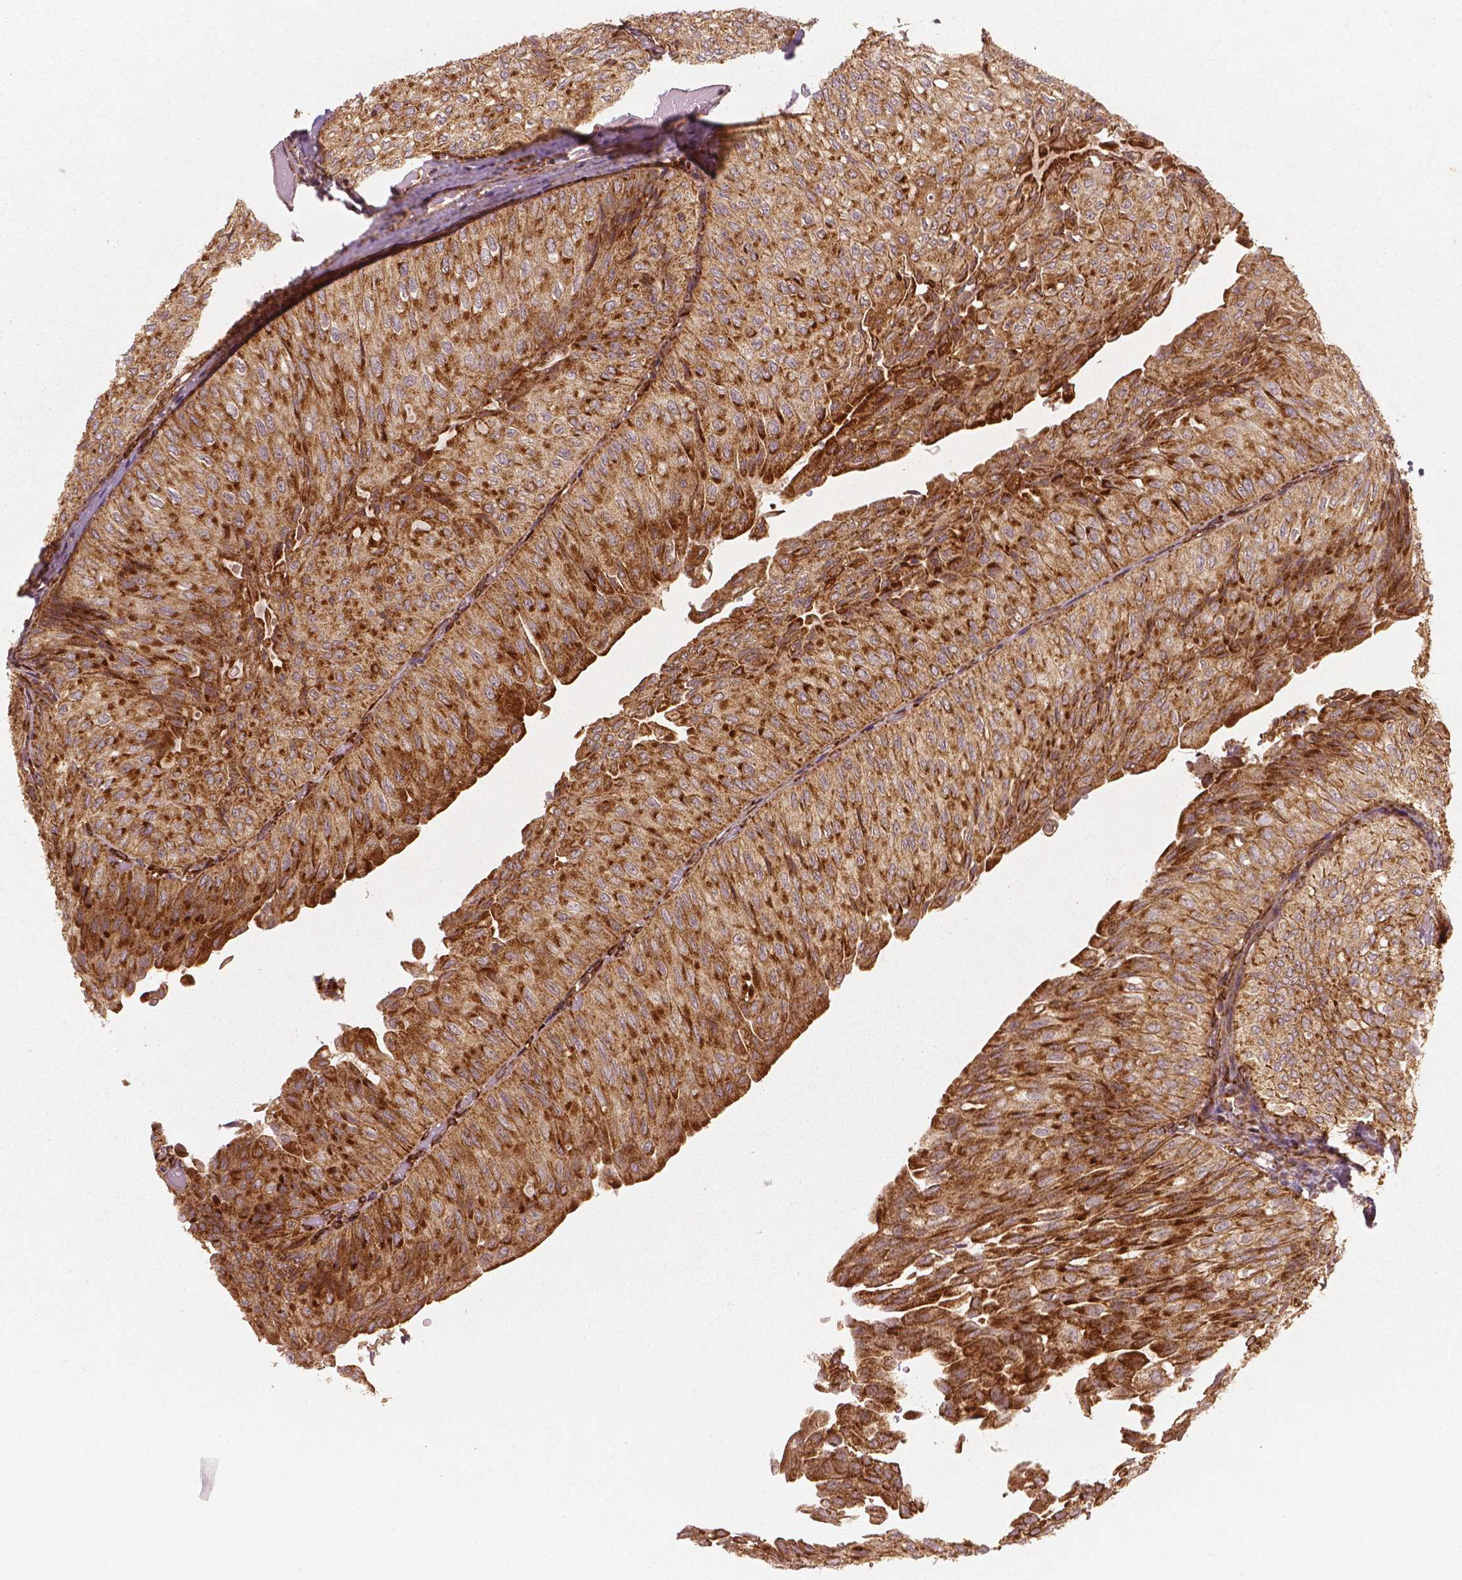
{"staining": {"intensity": "strong", "quantity": ">75%", "location": "cytoplasmic/membranous"}, "tissue": "urothelial cancer", "cell_type": "Tumor cells", "image_type": "cancer", "snomed": [{"axis": "morphology", "description": "Urothelial carcinoma, NOS"}, {"axis": "topography", "description": "Urinary bladder"}], "caption": "Immunohistochemical staining of human urothelial cancer exhibits high levels of strong cytoplasmic/membranous protein expression in about >75% of tumor cells.", "gene": "PGAM5", "patient": {"sex": "male", "age": 62}}